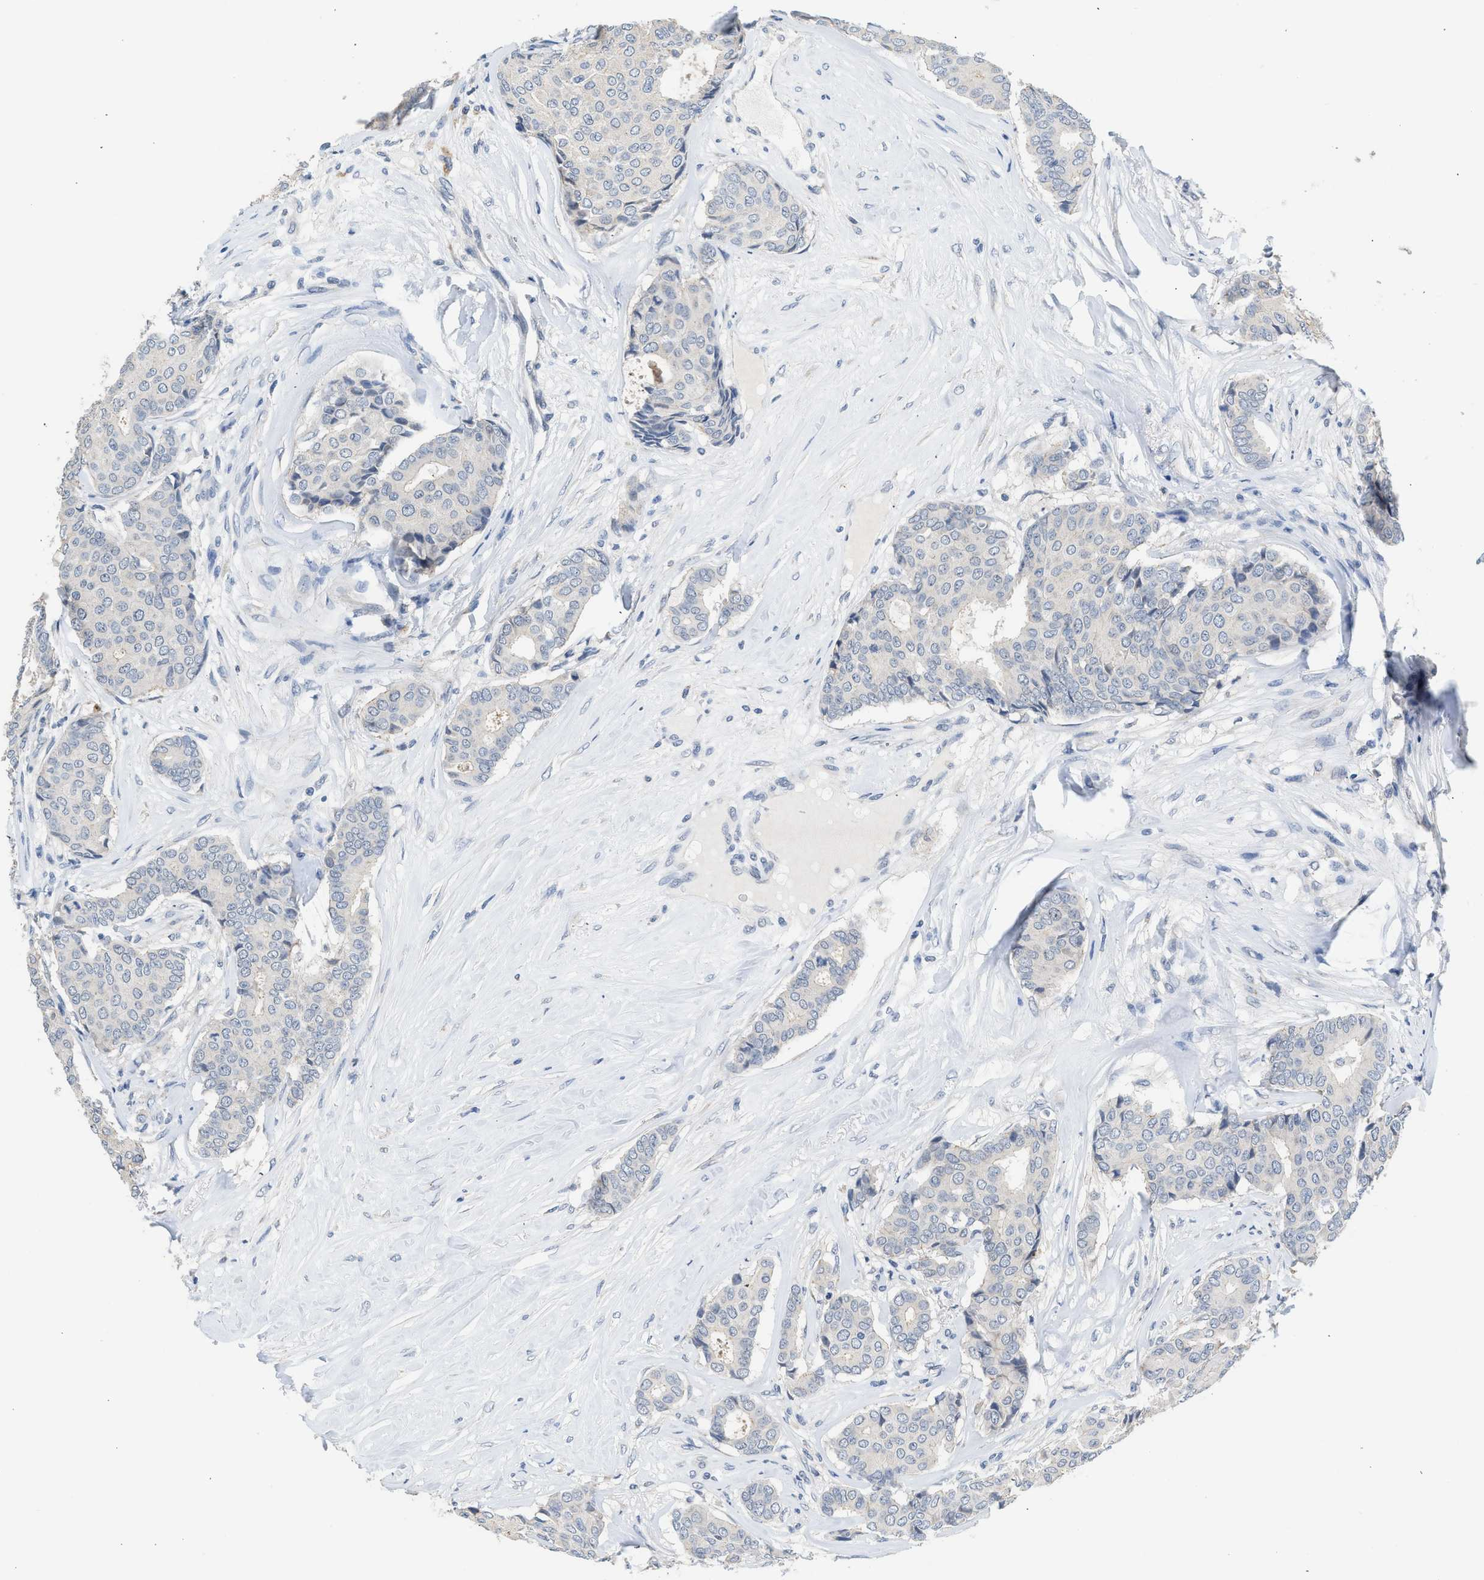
{"staining": {"intensity": "negative", "quantity": "none", "location": "none"}, "tissue": "breast cancer", "cell_type": "Tumor cells", "image_type": "cancer", "snomed": [{"axis": "morphology", "description": "Duct carcinoma"}, {"axis": "topography", "description": "Breast"}], "caption": "DAB (3,3'-diaminobenzidine) immunohistochemical staining of human breast cancer exhibits no significant staining in tumor cells.", "gene": "CSF3R", "patient": {"sex": "female", "age": 75}}